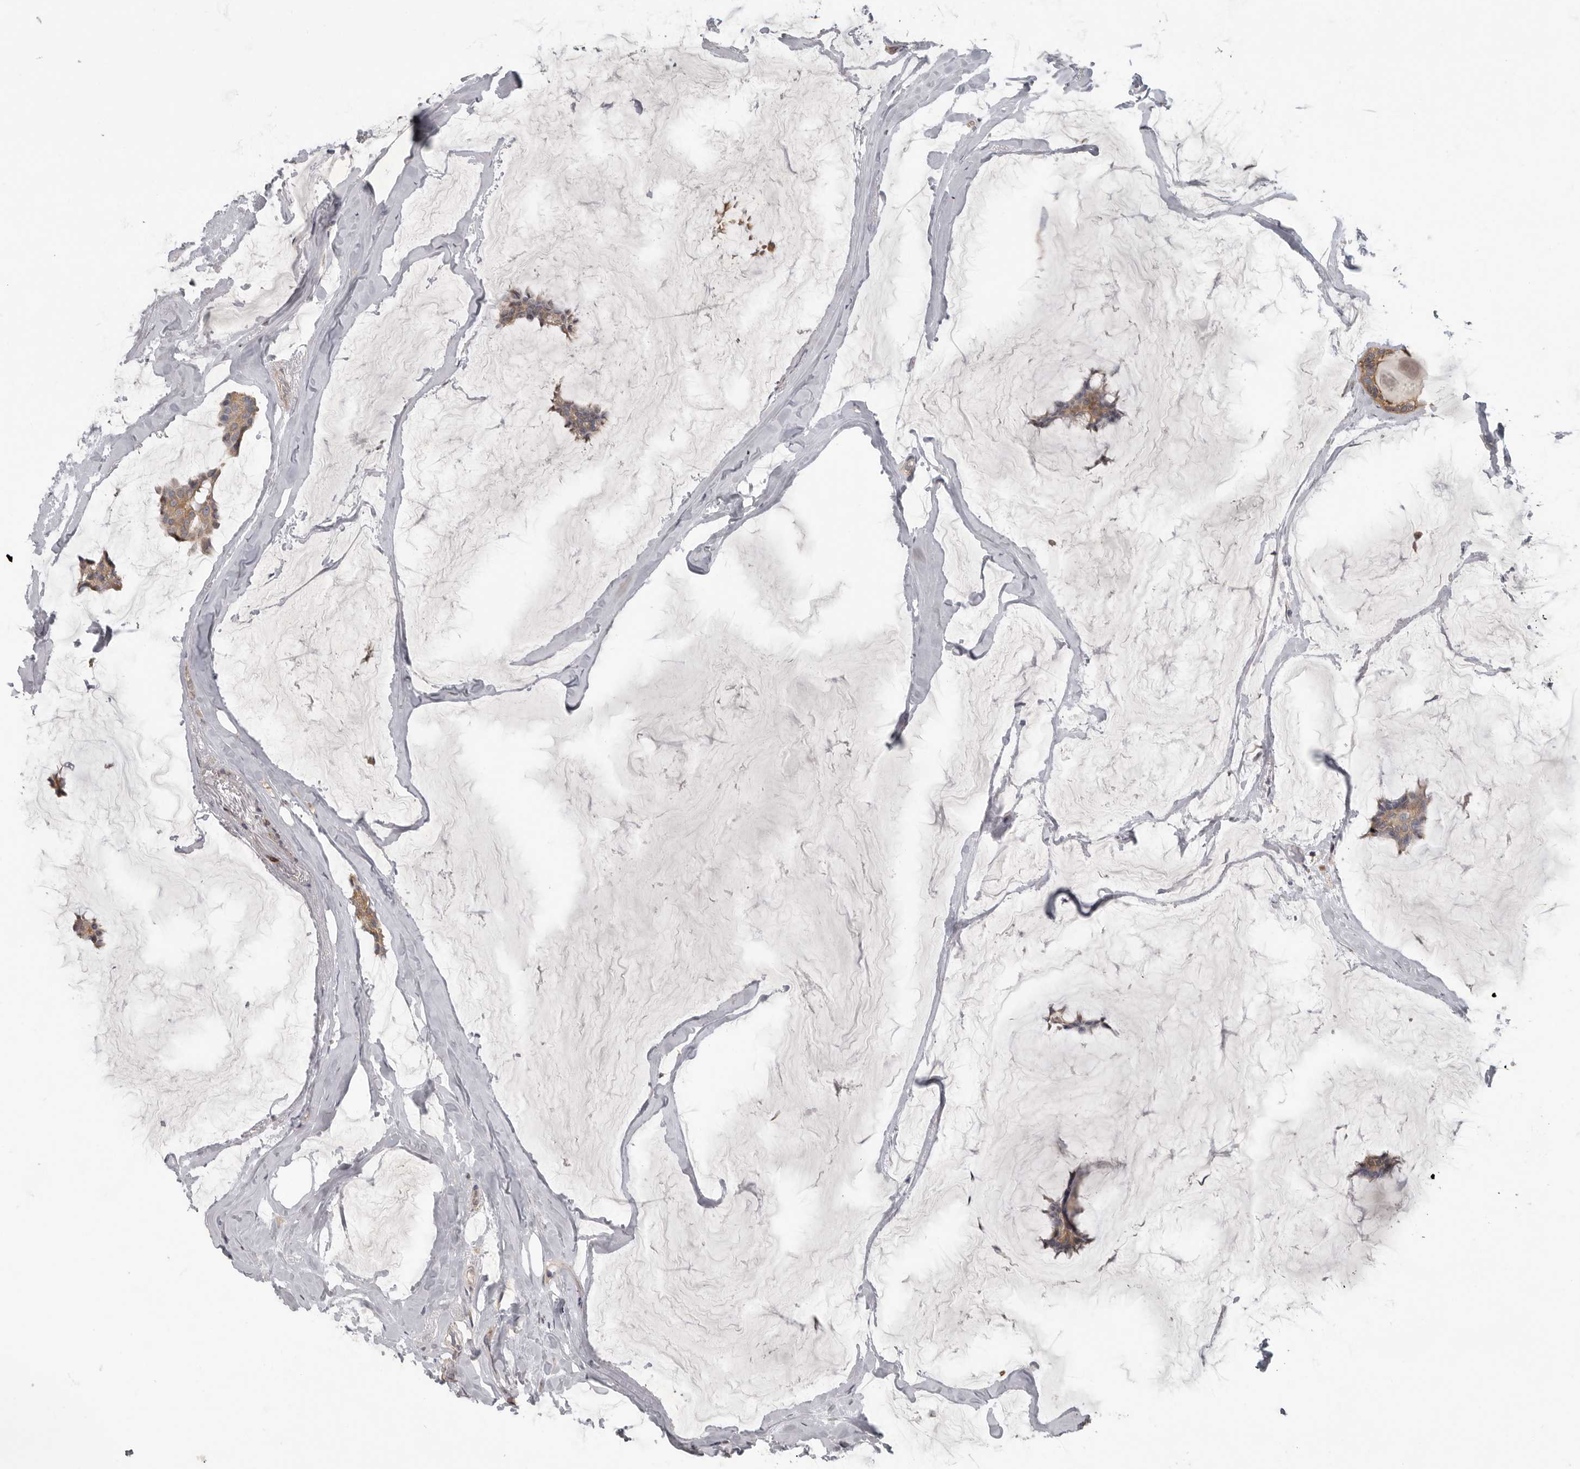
{"staining": {"intensity": "moderate", "quantity": ">75%", "location": "cytoplasmic/membranous"}, "tissue": "breast cancer", "cell_type": "Tumor cells", "image_type": "cancer", "snomed": [{"axis": "morphology", "description": "Duct carcinoma"}, {"axis": "topography", "description": "Breast"}], "caption": "This image shows infiltrating ductal carcinoma (breast) stained with immunohistochemistry to label a protein in brown. The cytoplasmic/membranous of tumor cells show moderate positivity for the protein. Nuclei are counter-stained blue.", "gene": "UNK", "patient": {"sex": "female", "age": 93}}